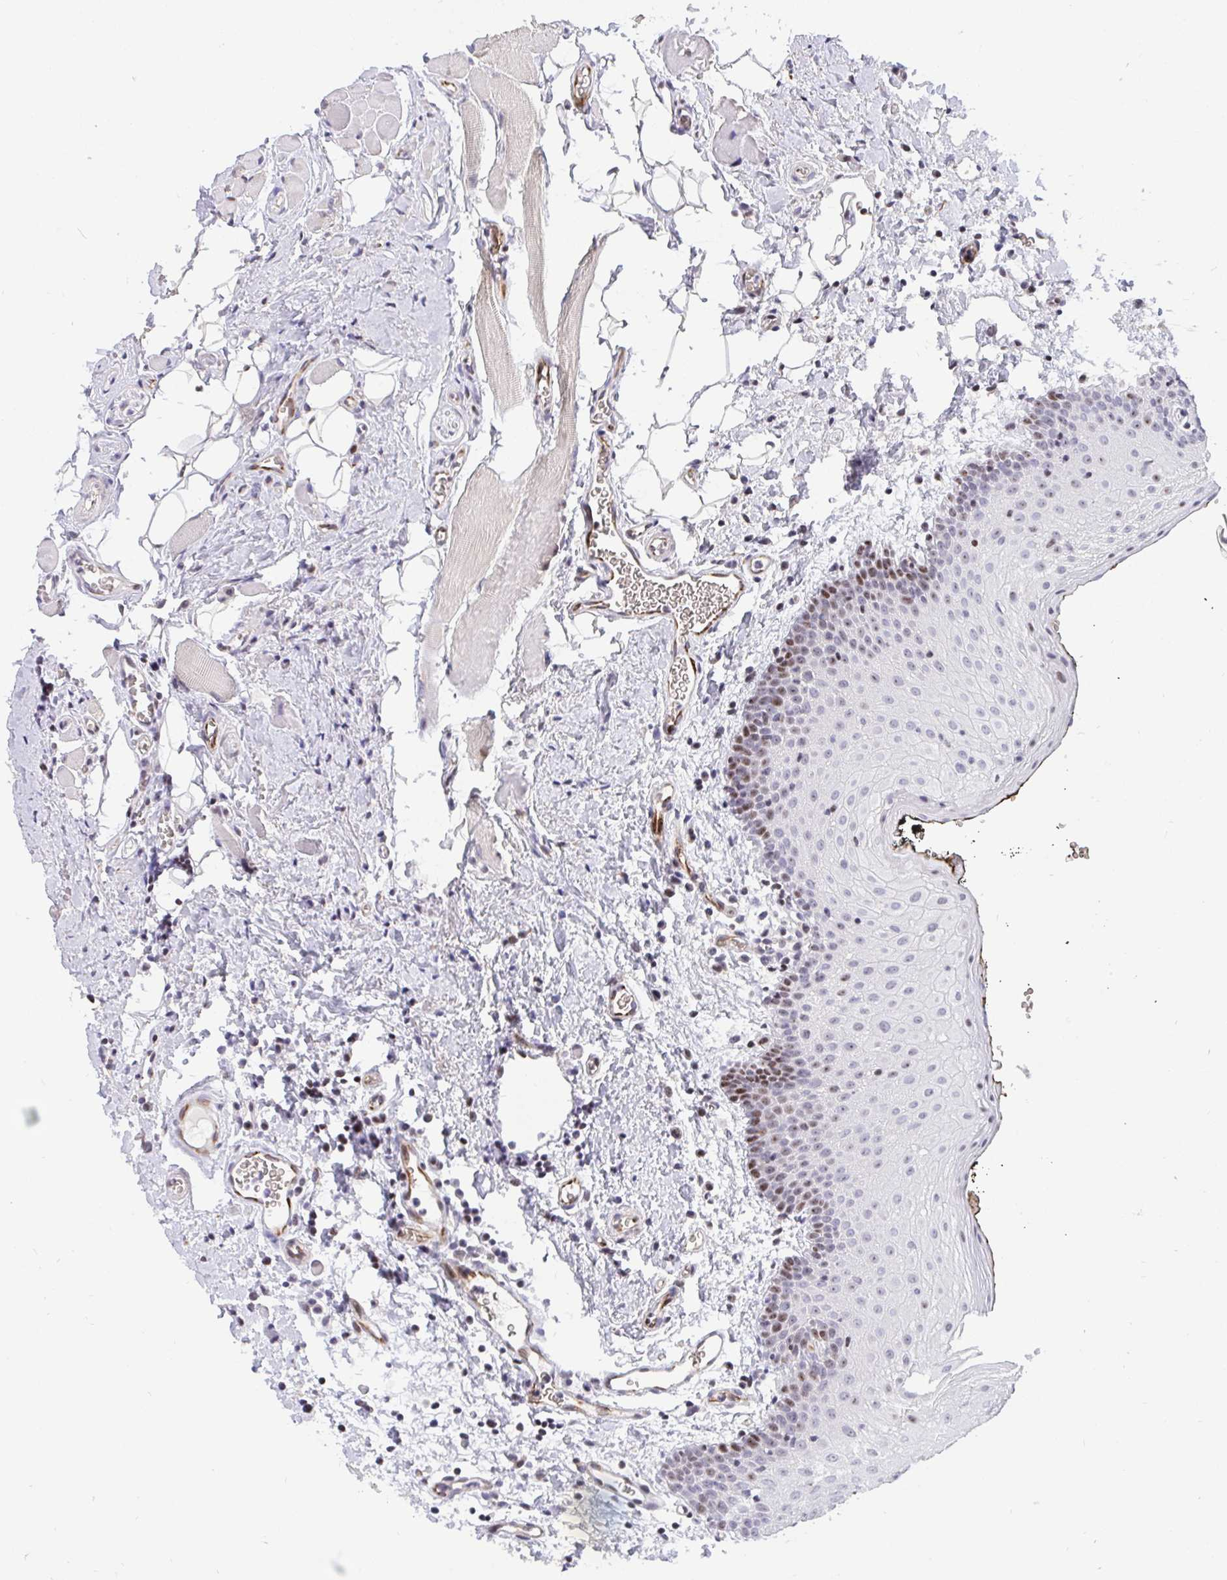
{"staining": {"intensity": "moderate", "quantity": "25%-75%", "location": "nuclear"}, "tissue": "oral mucosa", "cell_type": "Squamous epithelial cells", "image_type": "normal", "snomed": [{"axis": "morphology", "description": "Normal tissue, NOS"}, {"axis": "morphology", "description": "Squamous cell carcinoma, NOS"}, {"axis": "topography", "description": "Oral tissue"}, {"axis": "topography", "description": "Head-Neck"}], "caption": "DAB (3,3'-diaminobenzidine) immunohistochemical staining of normal oral mucosa displays moderate nuclear protein staining in about 25%-75% of squamous epithelial cells. (DAB = brown stain, brightfield microscopy at high magnification).", "gene": "PLPPR3", "patient": {"sex": "male", "age": 58}}